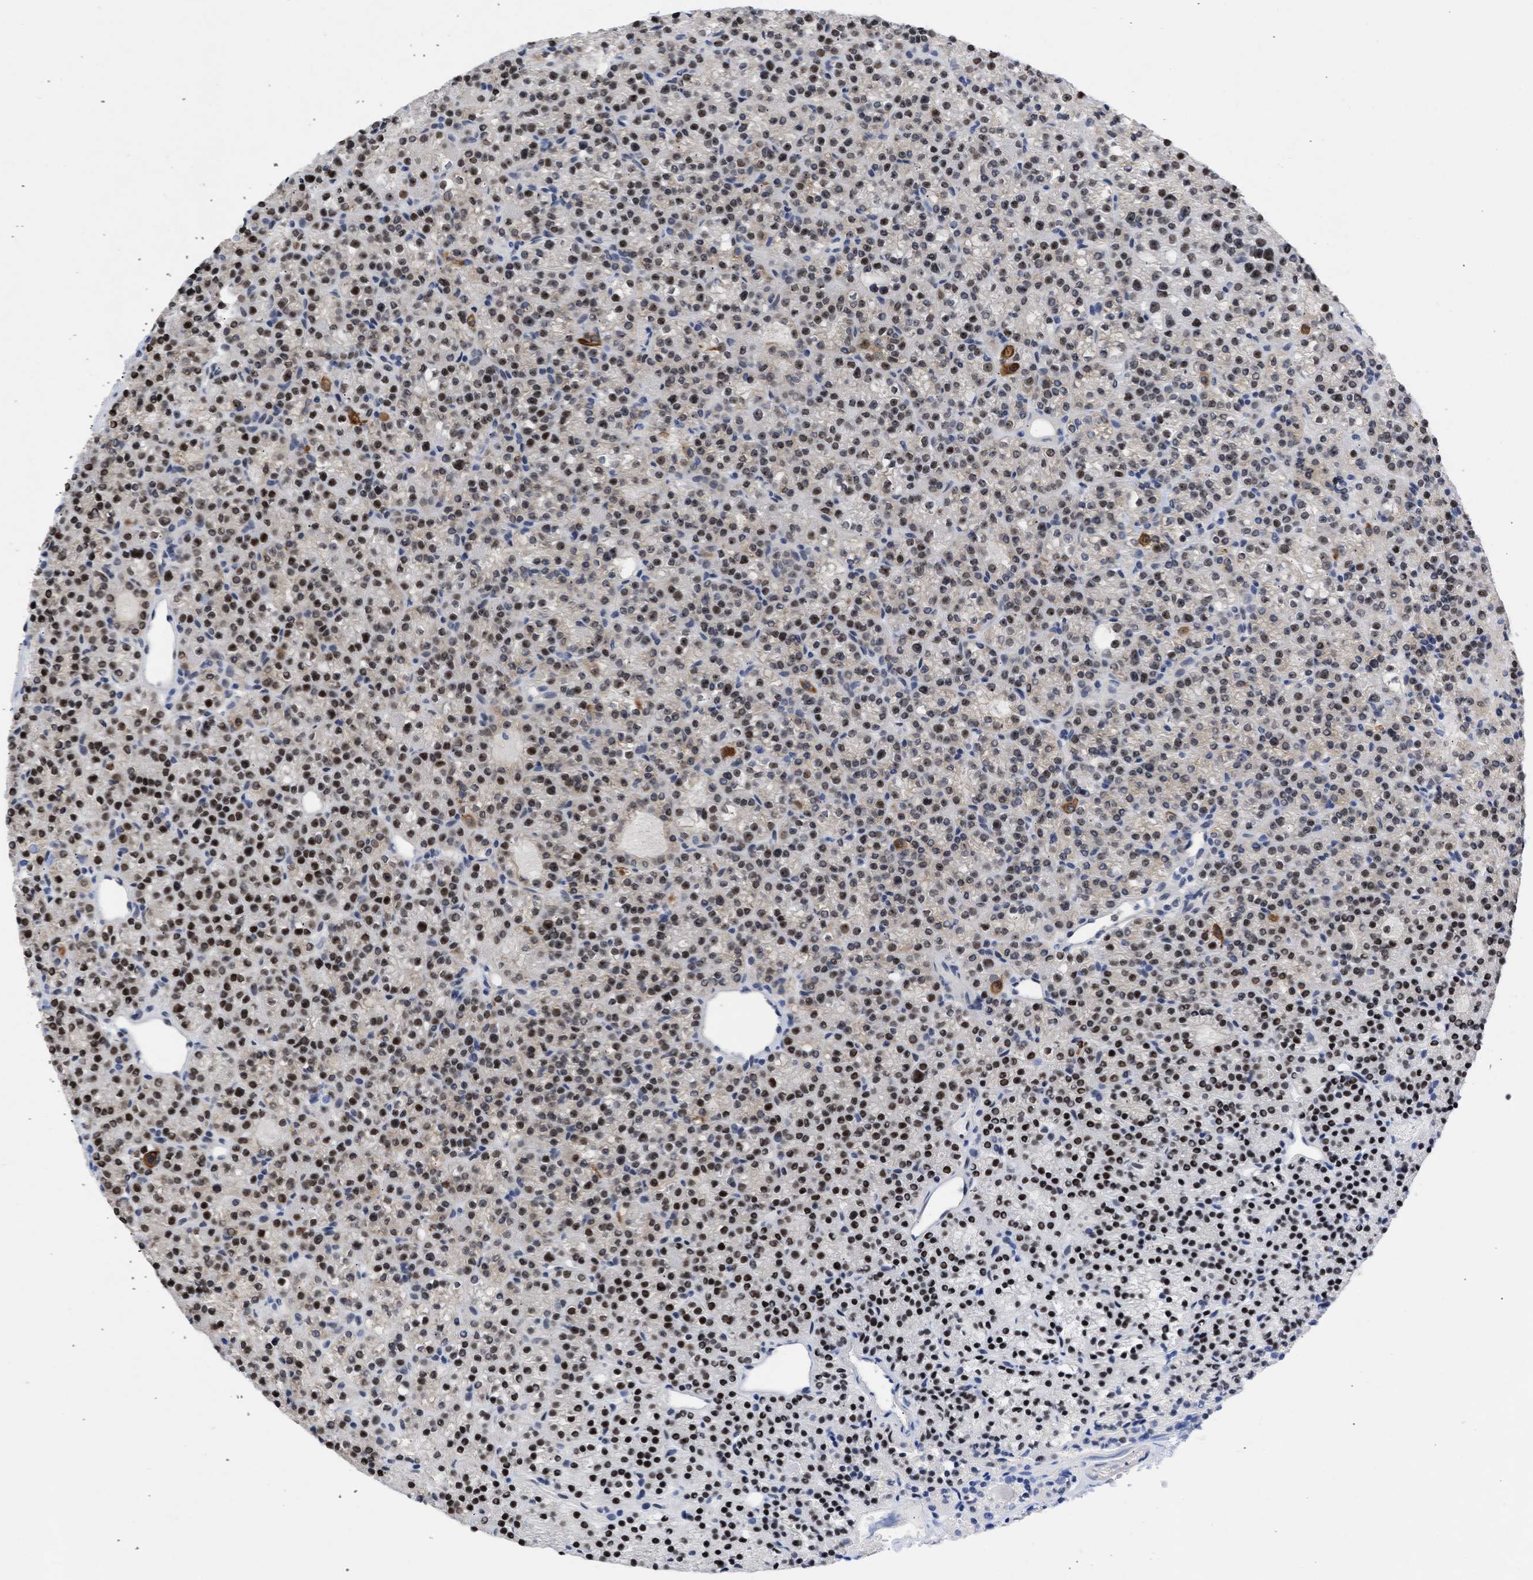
{"staining": {"intensity": "strong", "quantity": ">75%", "location": "nuclear"}, "tissue": "parathyroid gland", "cell_type": "Glandular cells", "image_type": "normal", "snomed": [{"axis": "morphology", "description": "Normal tissue, NOS"}, {"axis": "morphology", "description": "Adenoma, NOS"}, {"axis": "topography", "description": "Parathyroid gland"}], "caption": "Immunohistochemistry (DAB (3,3'-diaminobenzidine)) staining of unremarkable human parathyroid gland demonstrates strong nuclear protein staining in approximately >75% of glandular cells.", "gene": "DDX41", "patient": {"sex": "female", "age": 64}}